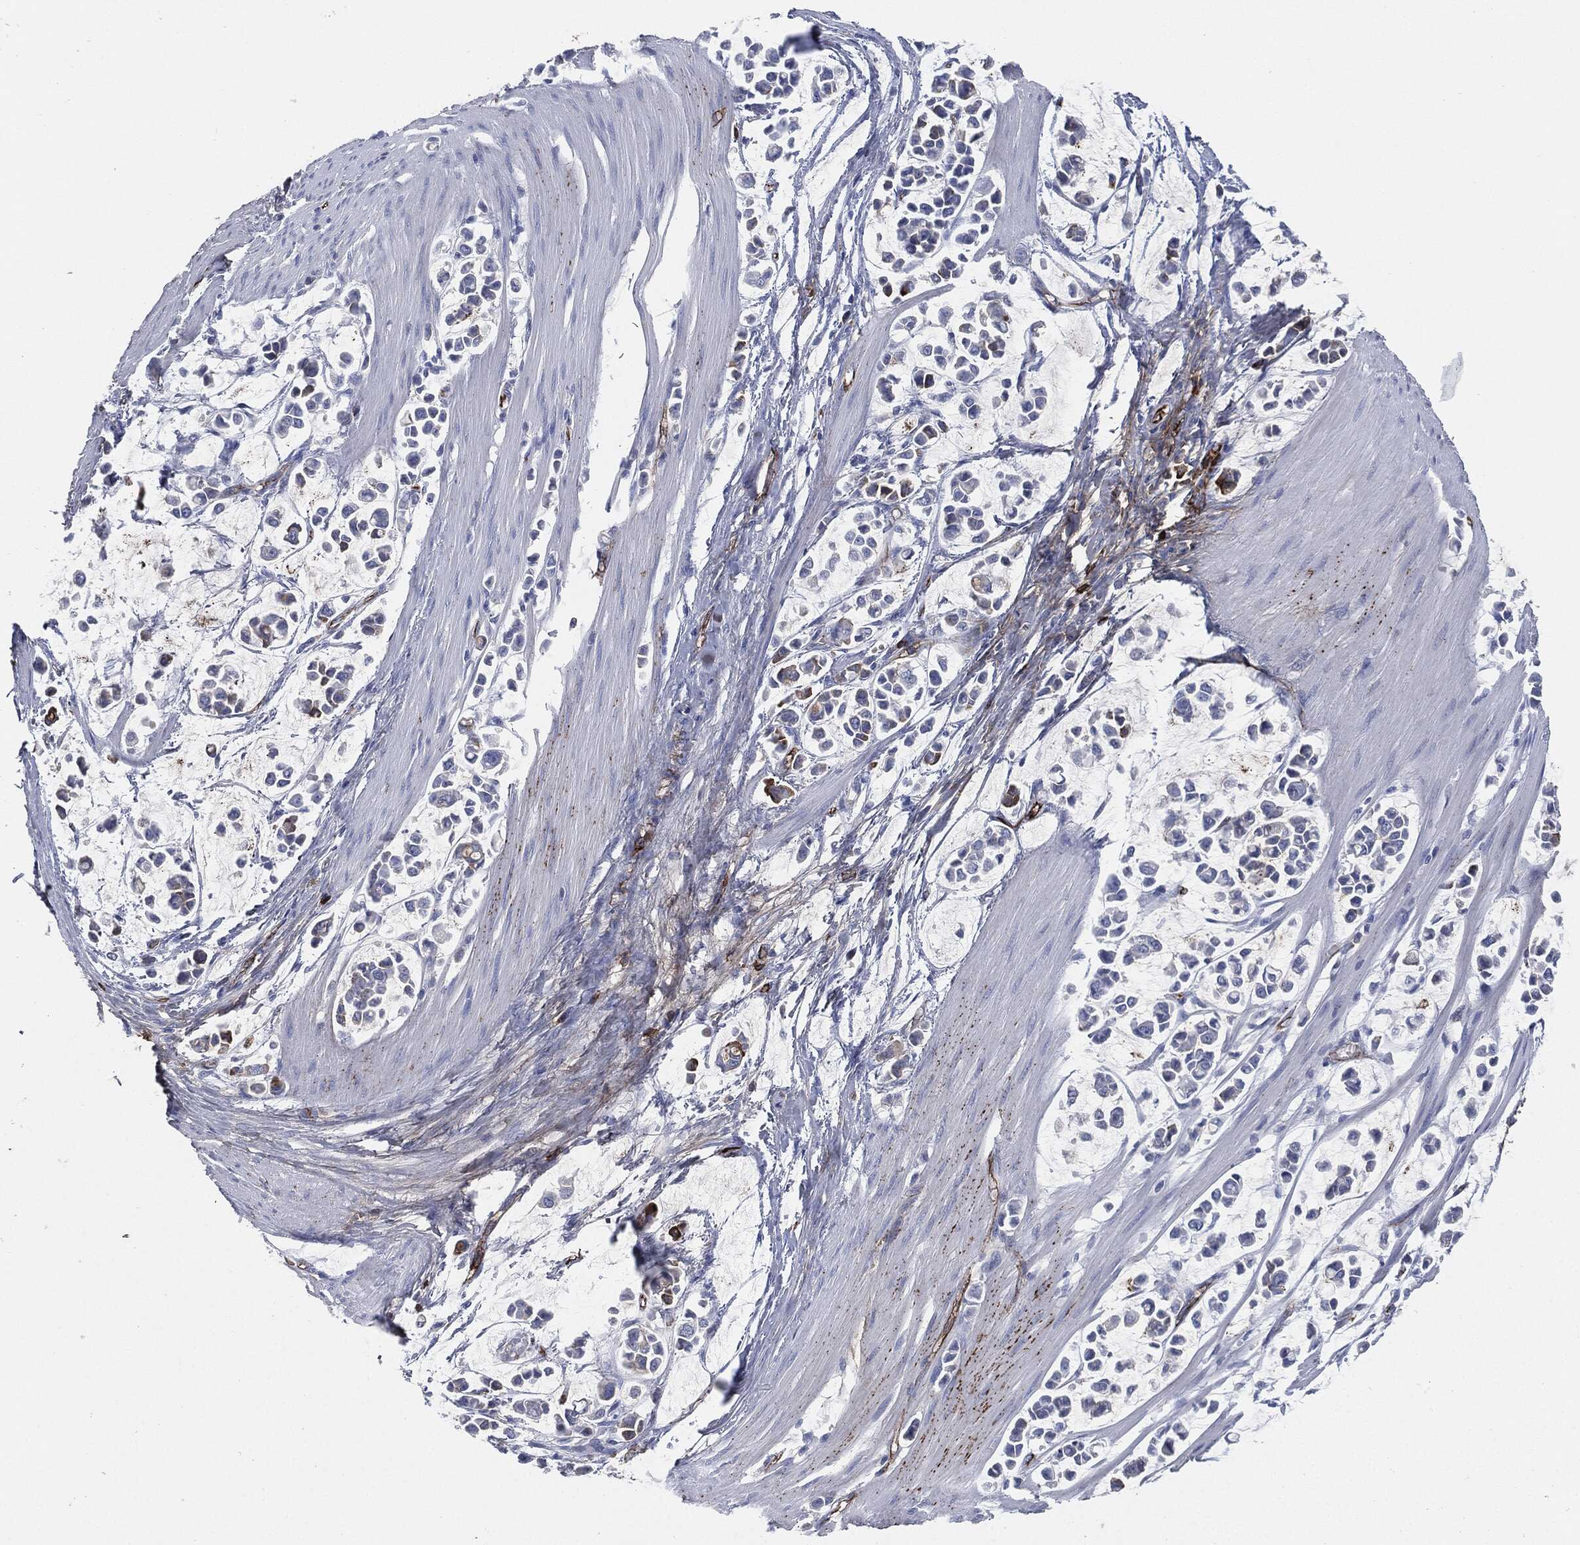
{"staining": {"intensity": "strong", "quantity": "<25%", "location": "cytoplasmic/membranous"}, "tissue": "stomach cancer", "cell_type": "Tumor cells", "image_type": "cancer", "snomed": [{"axis": "morphology", "description": "Adenocarcinoma, NOS"}, {"axis": "topography", "description": "Stomach"}], "caption": "A brown stain shows strong cytoplasmic/membranous positivity of a protein in stomach adenocarcinoma tumor cells.", "gene": "APOB", "patient": {"sex": "male", "age": 82}}